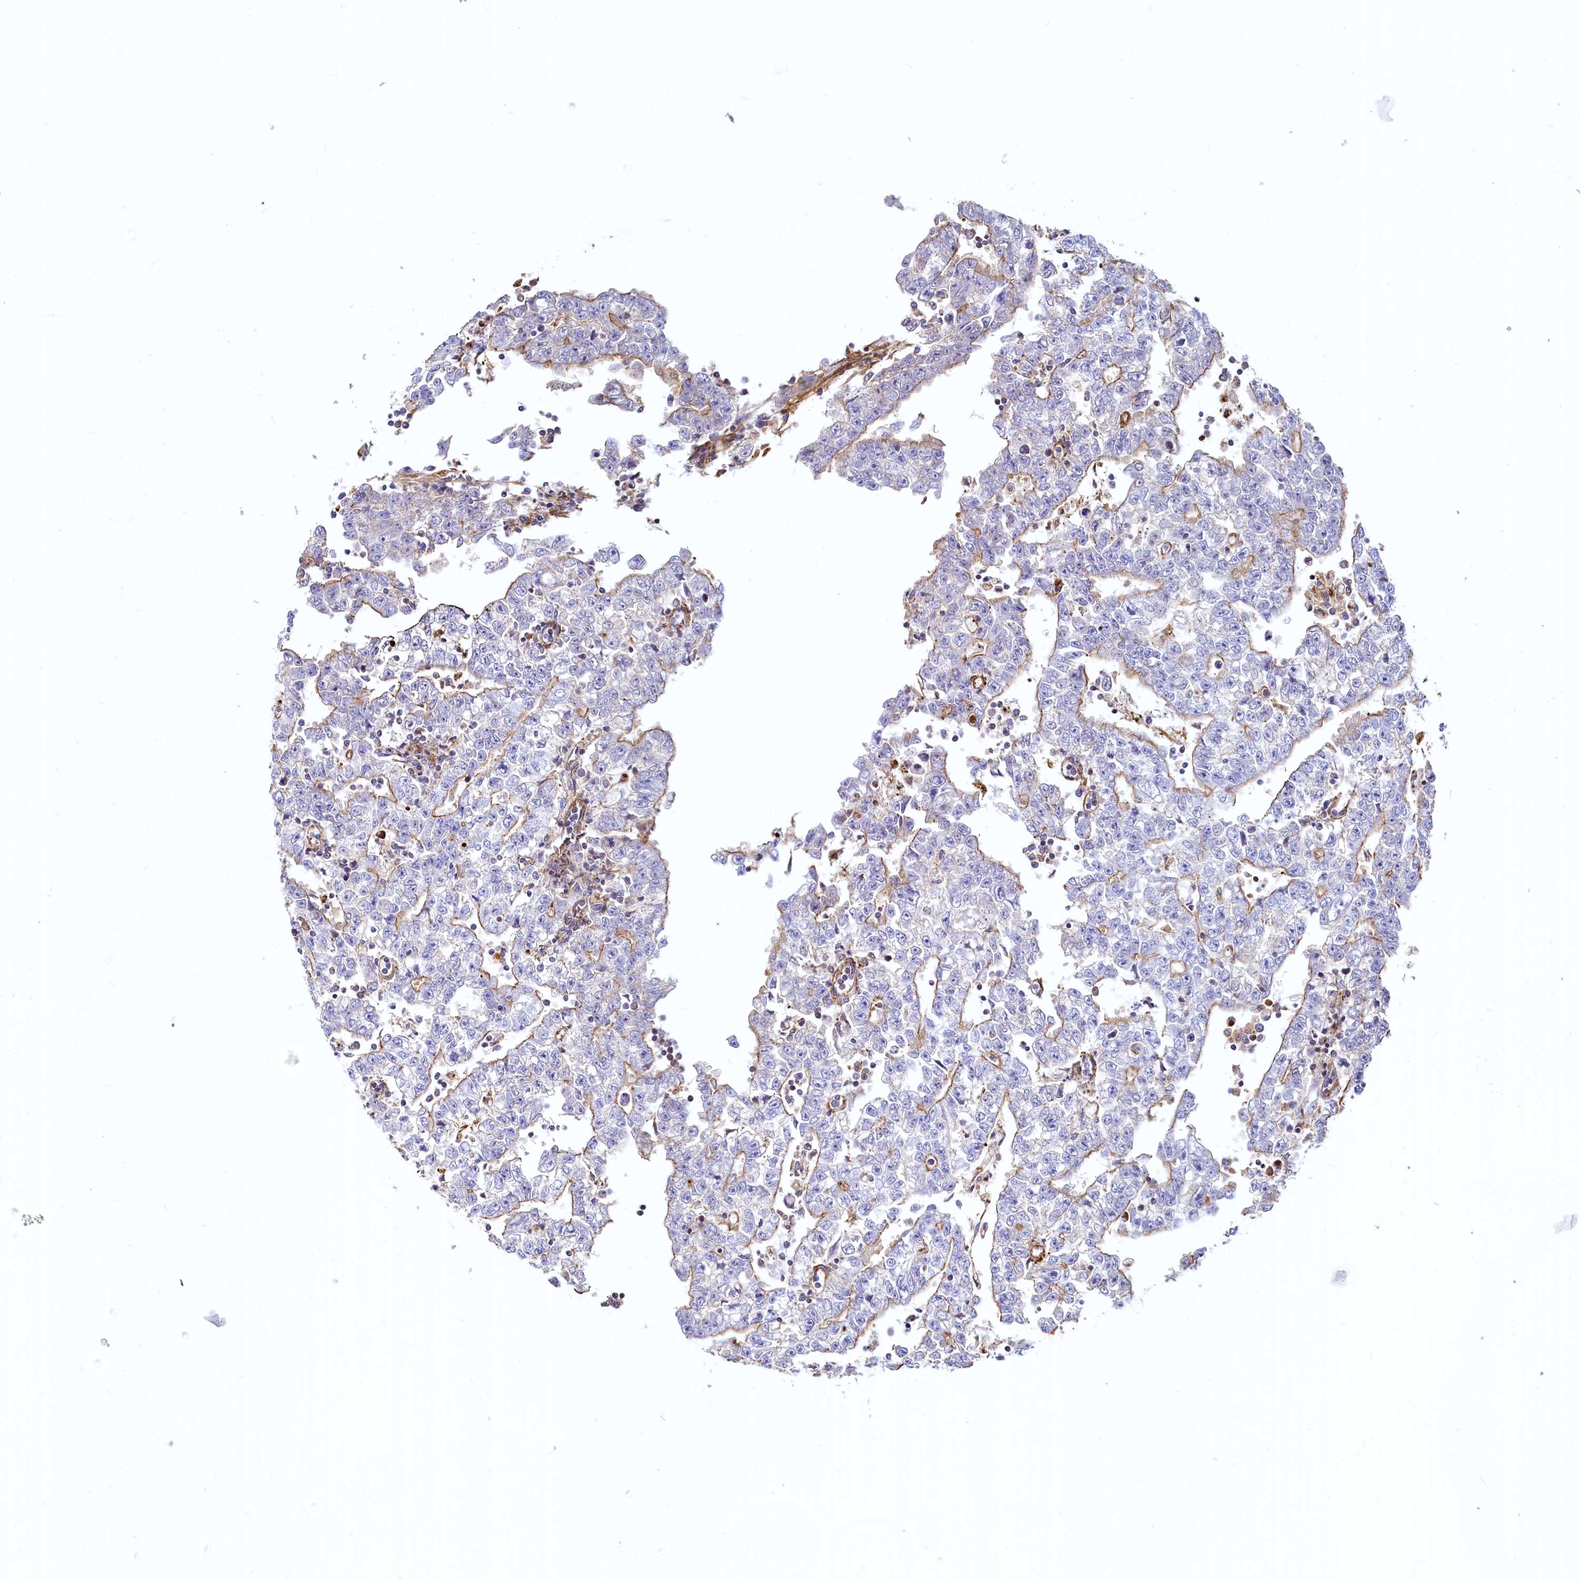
{"staining": {"intensity": "moderate", "quantity": "<25%", "location": "cytoplasmic/membranous"}, "tissue": "testis cancer", "cell_type": "Tumor cells", "image_type": "cancer", "snomed": [{"axis": "morphology", "description": "Carcinoma, Embryonal, NOS"}, {"axis": "topography", "description": "Testis"}], "caption": "Testis embryonal carcinoma stained with IHC displays moderate cytoplasmic/membranous positivity in about <25% of tumor cells.", "gene": "THBS1", "patient": {"sex": "male", "age": 25}}